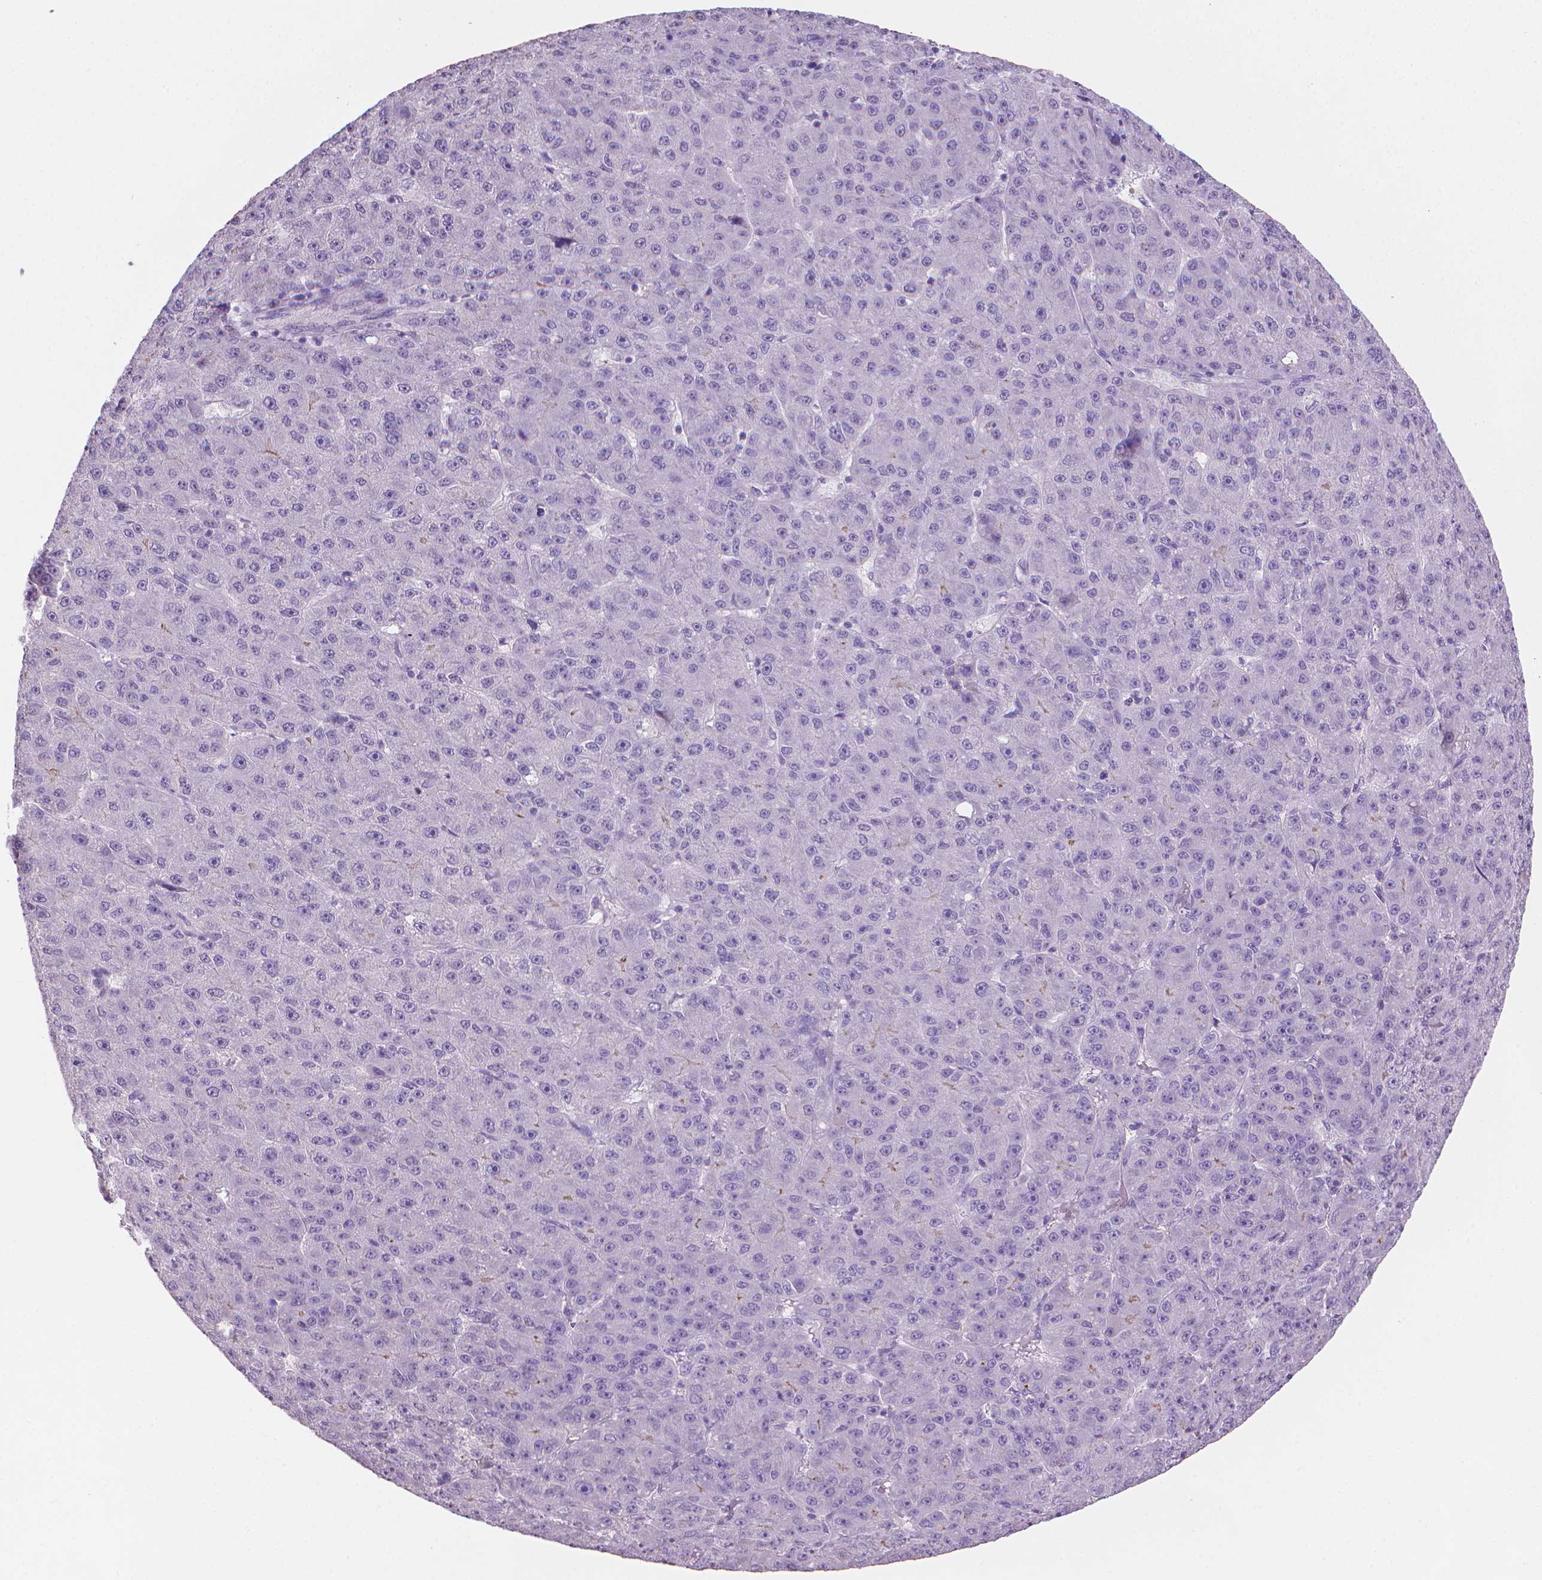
{"staining": {"intensity": "negative", "quantity": "none", "location": "none"}, "tissue": "liver cancer", "cell_type": "Tumor cells", "image_type": "cancer", "snomed": [{"axis": "morphology", "description": "Carcinoma, Hepatocellular, NOS"}, {"axis": "topography", "description": "Liver"}], "caption": "The immunohistochemistry (IHC) micrograph has no significant positivity in tumor cells of liver cancer tissue.", "gene": "MUC1", "patient": {"sex": "male", "age": 67}}